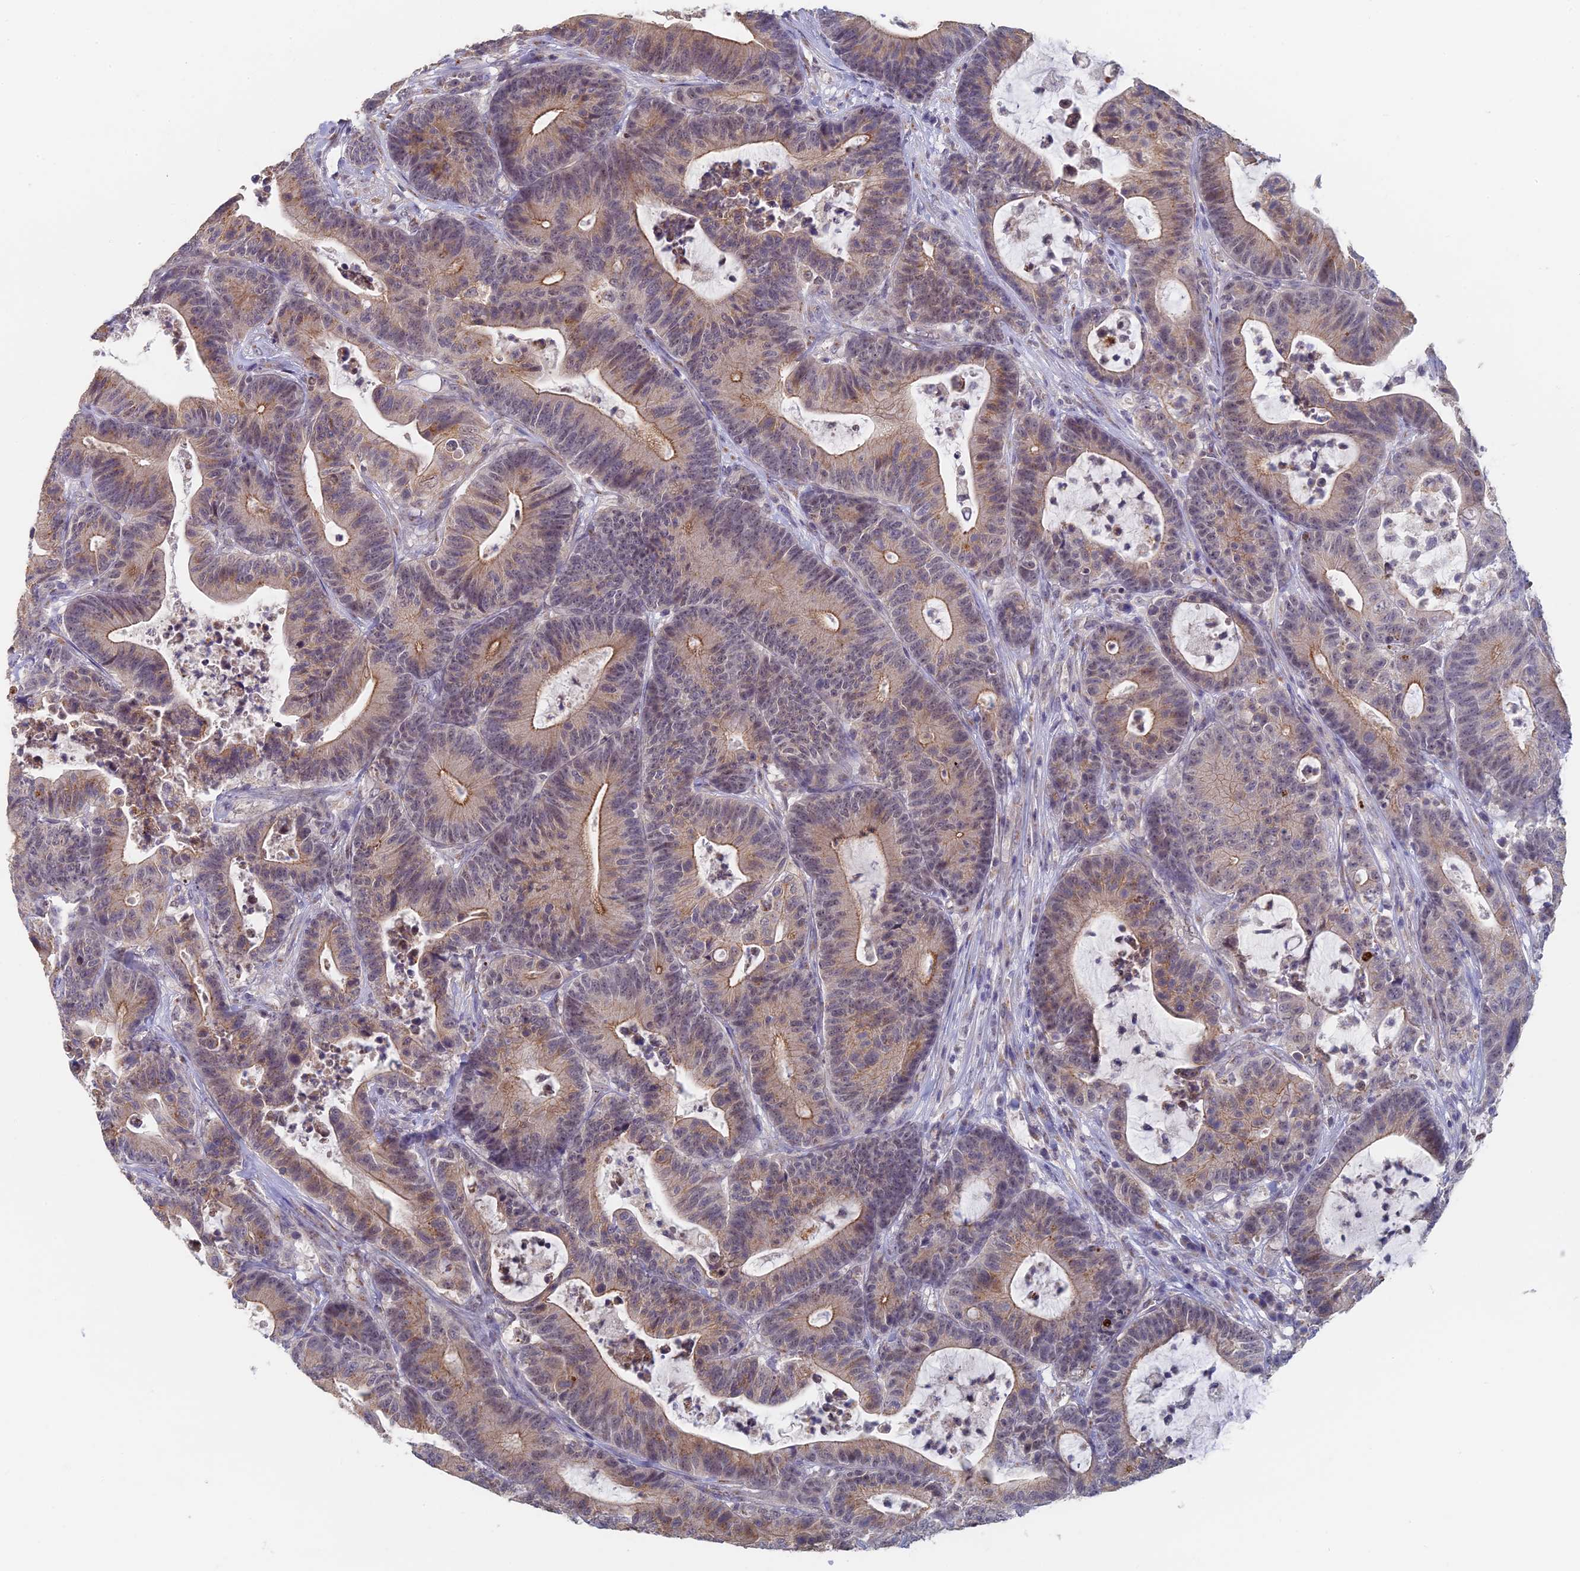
{"staining": {"intensity": "weak", "quantity": "25%-75%", "location": "cytoplasmic/membranous"}, "tissue": "colorectal cancer", "cell_type": "Tumor cells", "image_type": "cancer", "snomed": [{"axis": "morphology", "description": "Adenocarcinoma, NOS"}, {"axis": "topography", "description": "Colon"}], "caption": "Adenocarcinoma (colorectal) was stained to show a protein in brown. There is low levels of weak cytoplasmic/membranous staining in about 25%-75% of tumor cells.", "gene": "GPATCH1", "patient": {"sex": "female", "age": 84}}